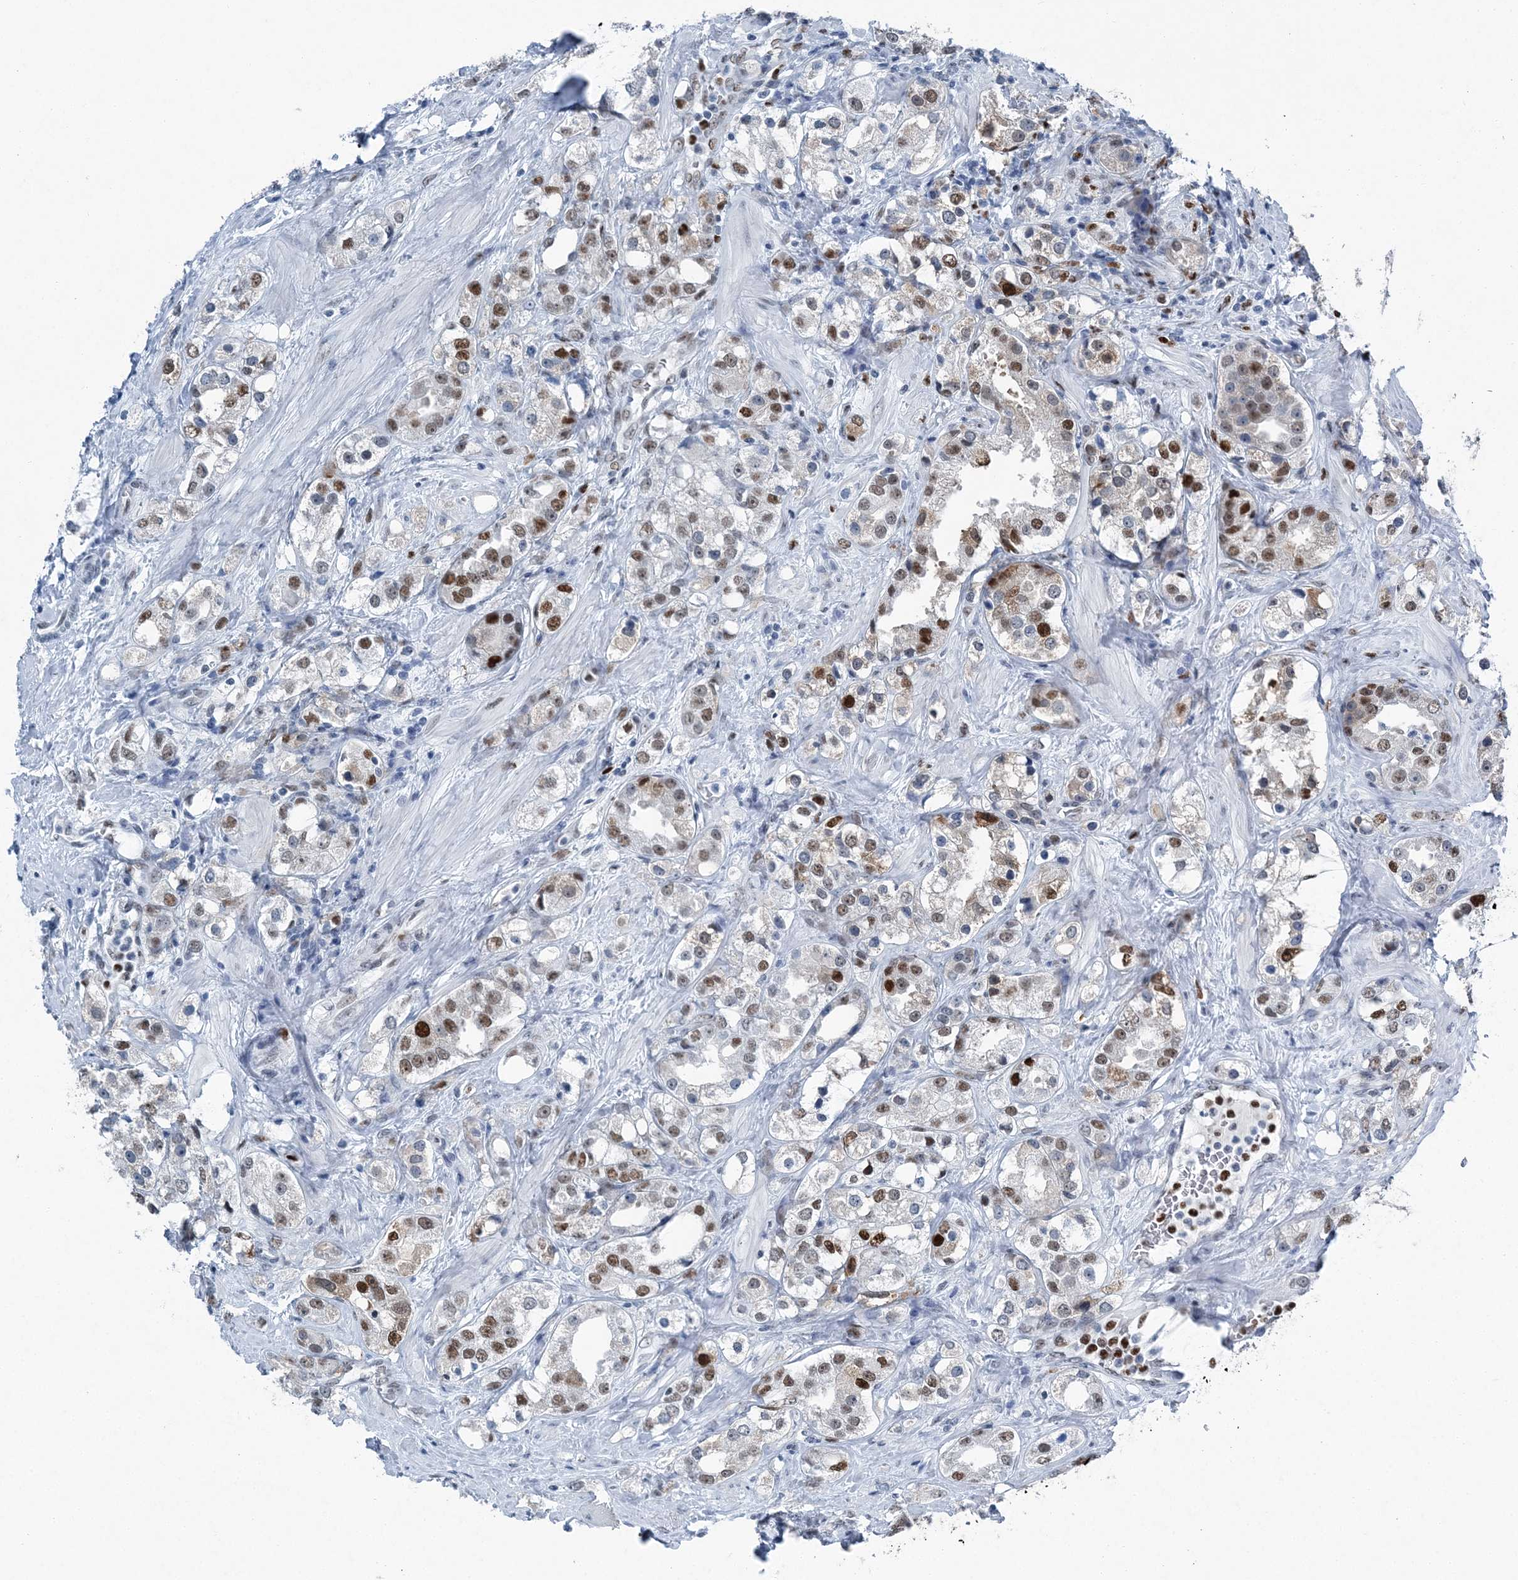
{"staining": {"intensity": "moderate", "quantity": ">75%", "location": "nuclear"}, "tissue": "prostate cancer", "cell_type": "Tumor cells", "image_type": "cancer", "snomed": [{"axis": "morphology", "description": "Adenocarcinoma, NOS"}, {"axis": "topography", "description": "Prostate"}], "caption": "There is medium levels of moderate nuclear expression in tumor cells of adenocarcinoma (prostate), as demonstrated by immunohistochemical staining (brown color).", "gene": "HAT1", "patient": {"sex": "male", "age": 79}}